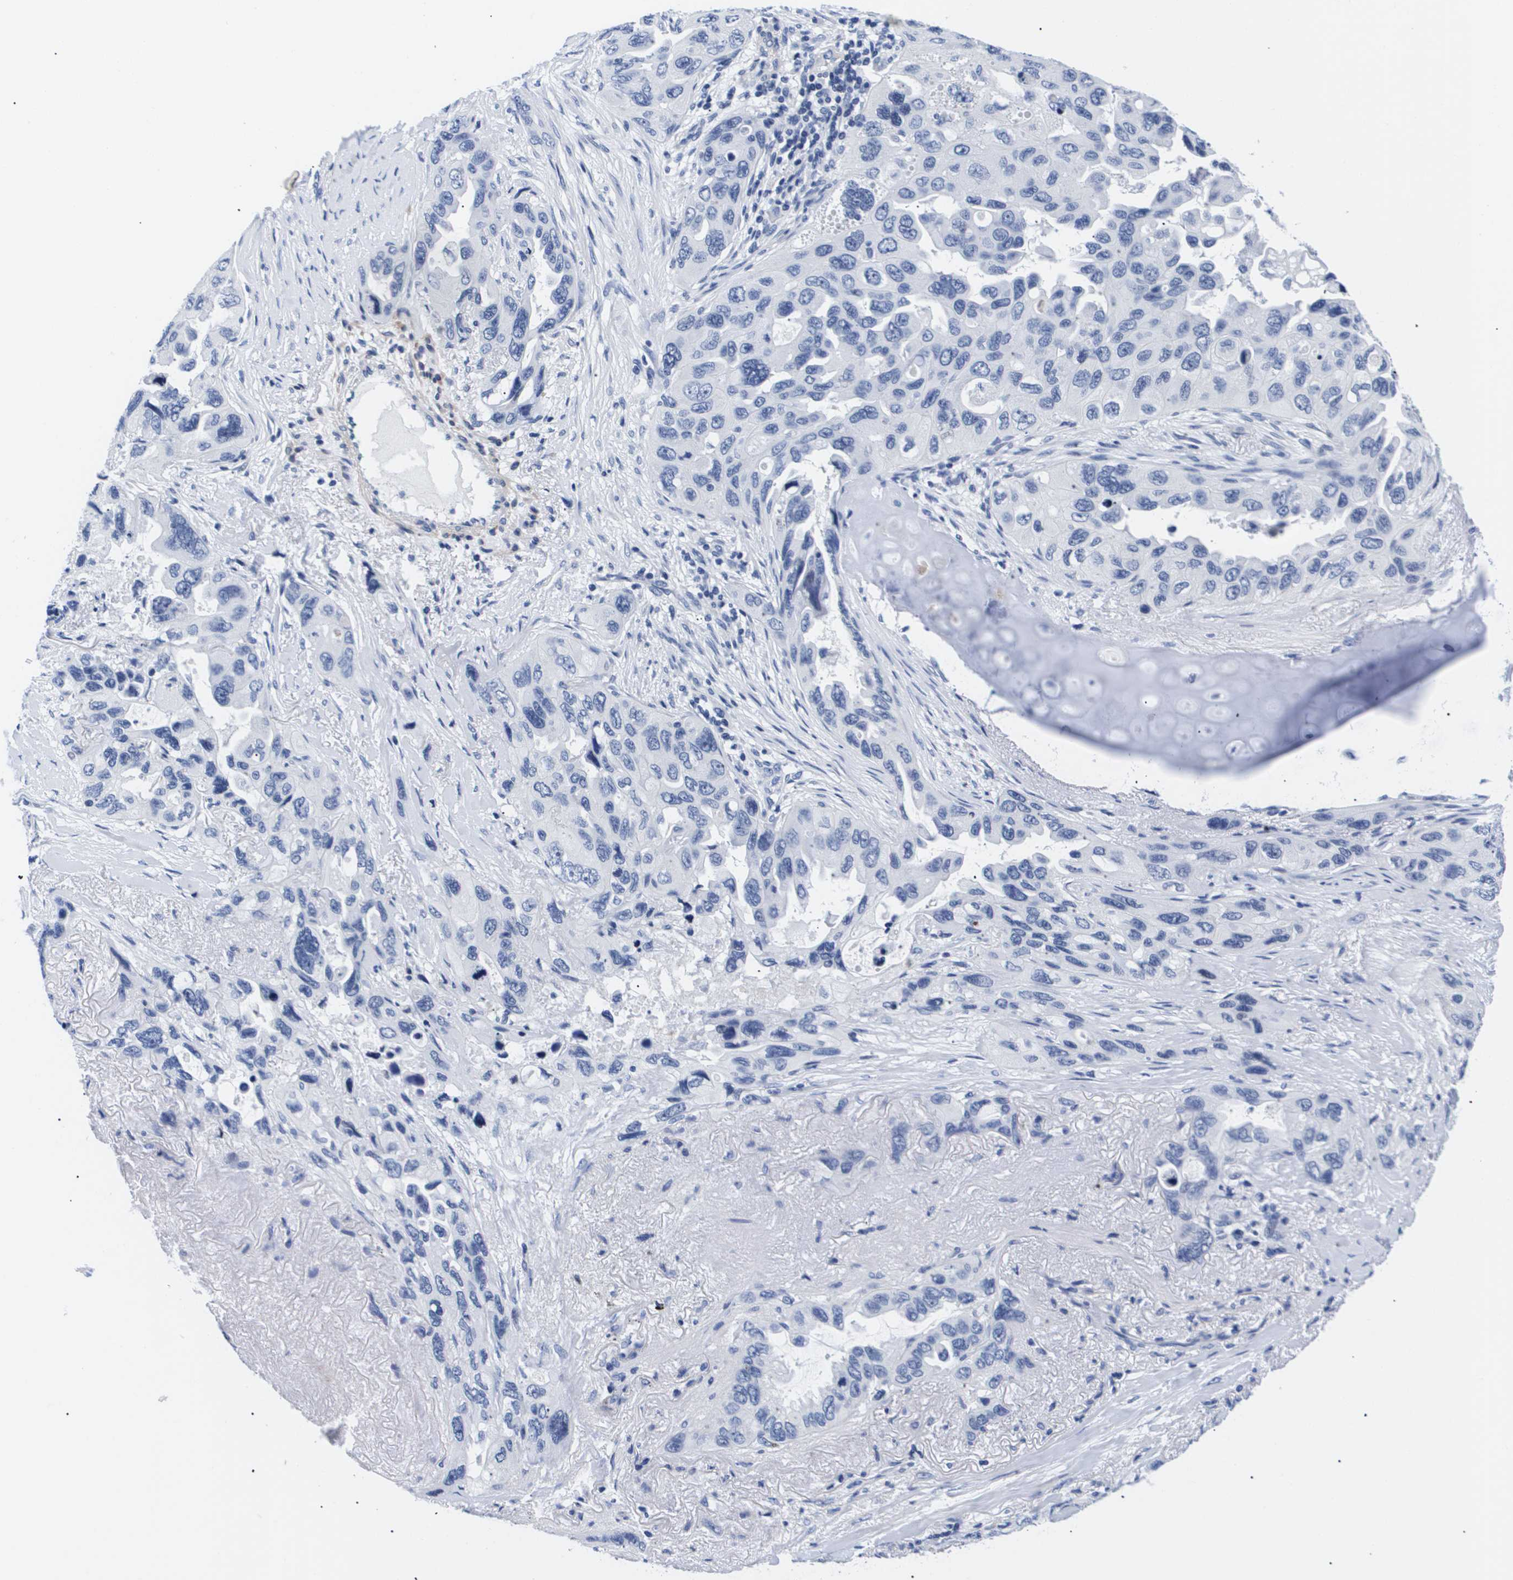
{"staining": {"intensity": "negative", "quantity": "none", "location": "none"}, "tissue": "lung cancer", "cell_type": "Tumor cells", "image_type": "cancer", "snomed": [{"axis": "morphology", "description": "Squamous cell carcinoma, NOS"}, {"axis": "topography", "description": "Lung"}], "caption": "DAB immunohistochemical staining of lung cancer reveals no significant staining in tumor cells.", "gene": "SHD", "patient": {"sex": "female", "age": 73}}